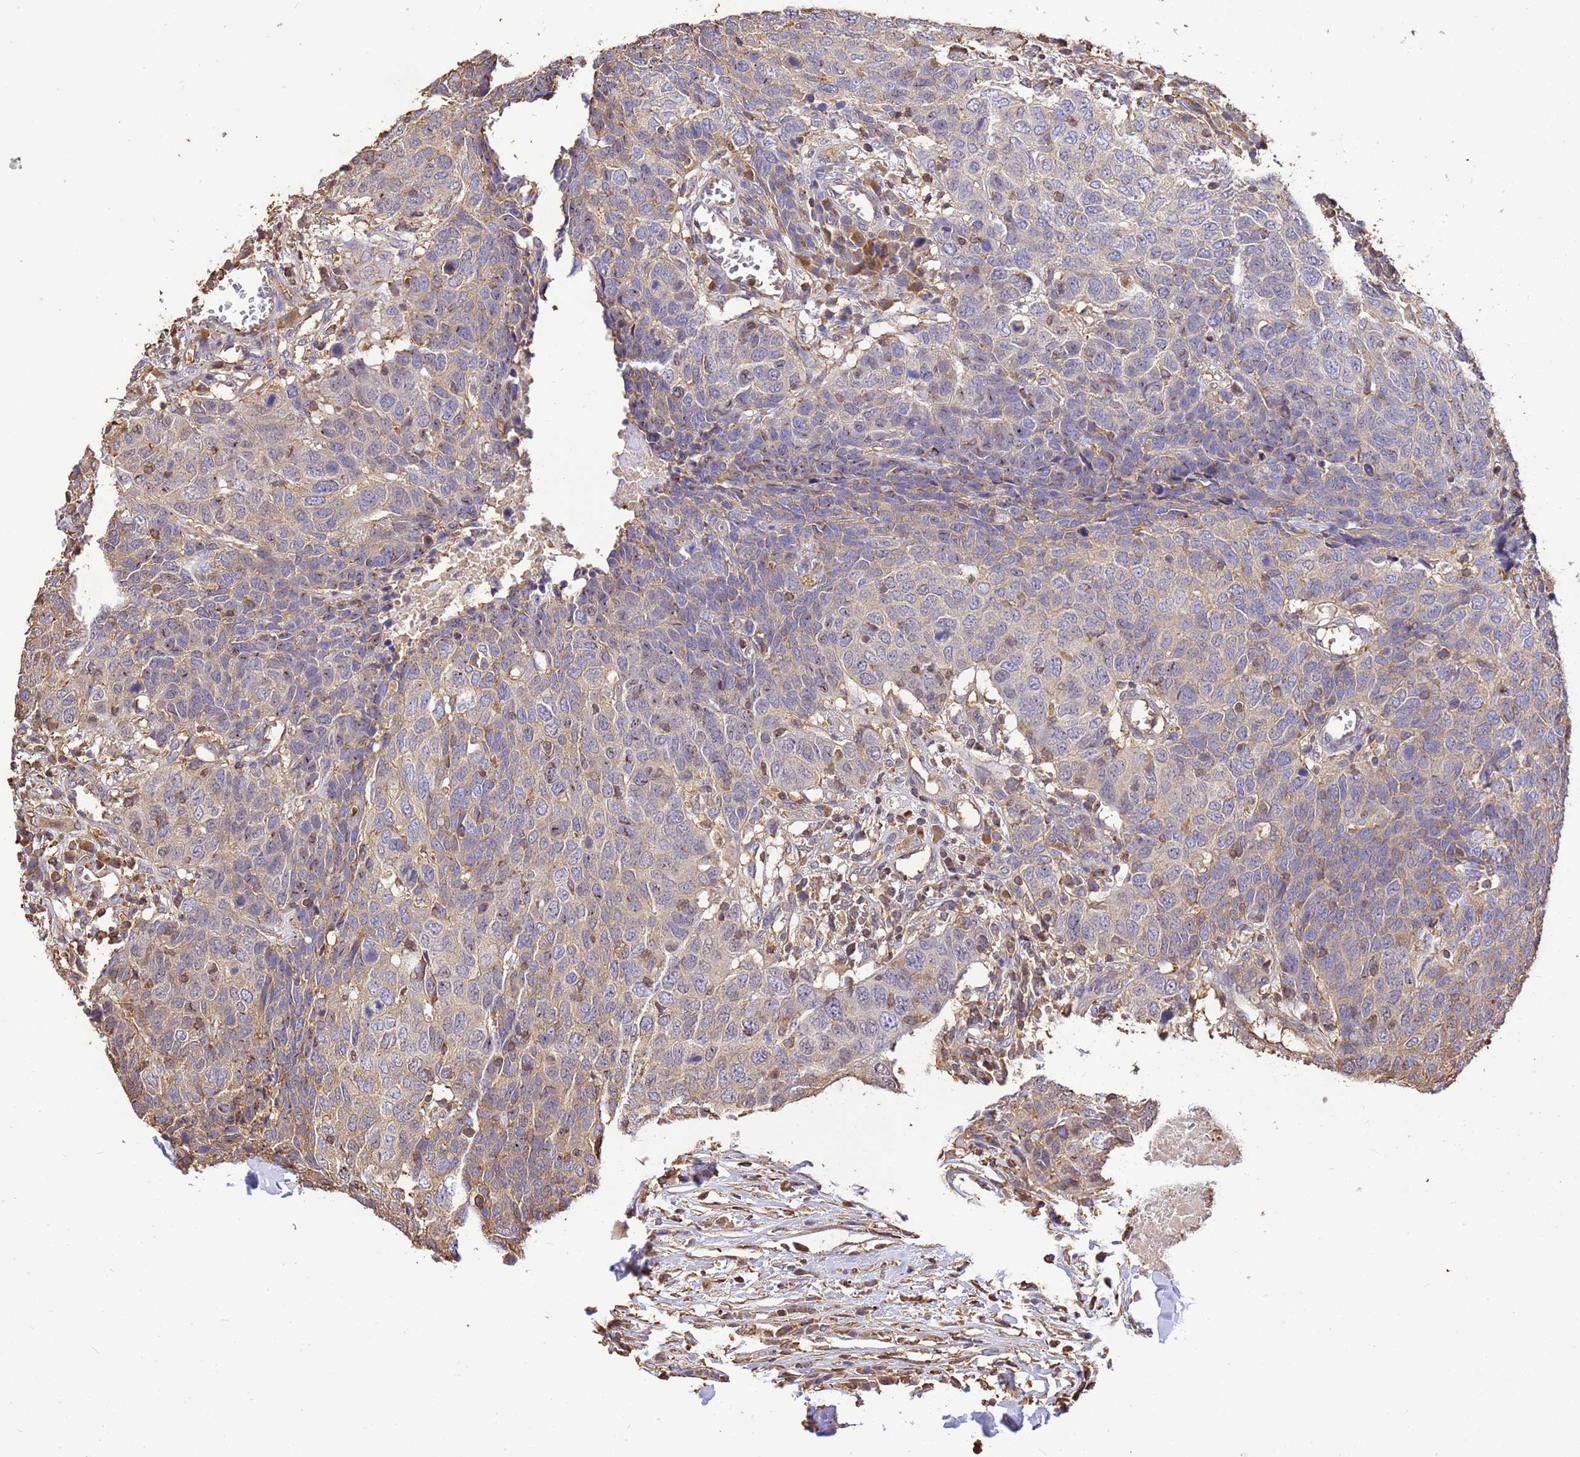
{"staining": {"intensity": "moderate", "quantity": ">75%", "location": "cytoplasmic/membranous"}, "tissue": "head and neck cancer", "cell_type": "Tumor cells", "image_type": "cancer", "snomed": [{"axis": "morphology", "description": "Squamous cell carcinoma, NOS"}, {"axis": "topography", "description": "Head-Neck"}], "caption": "The histopathology image reveals a brown stain indicating the presence of a protein in the cytoplasmic/membranous of tumor cells in head and neck cancer.", "gene": "WDR64", "patient": {"sex": "male", "age": 66}}